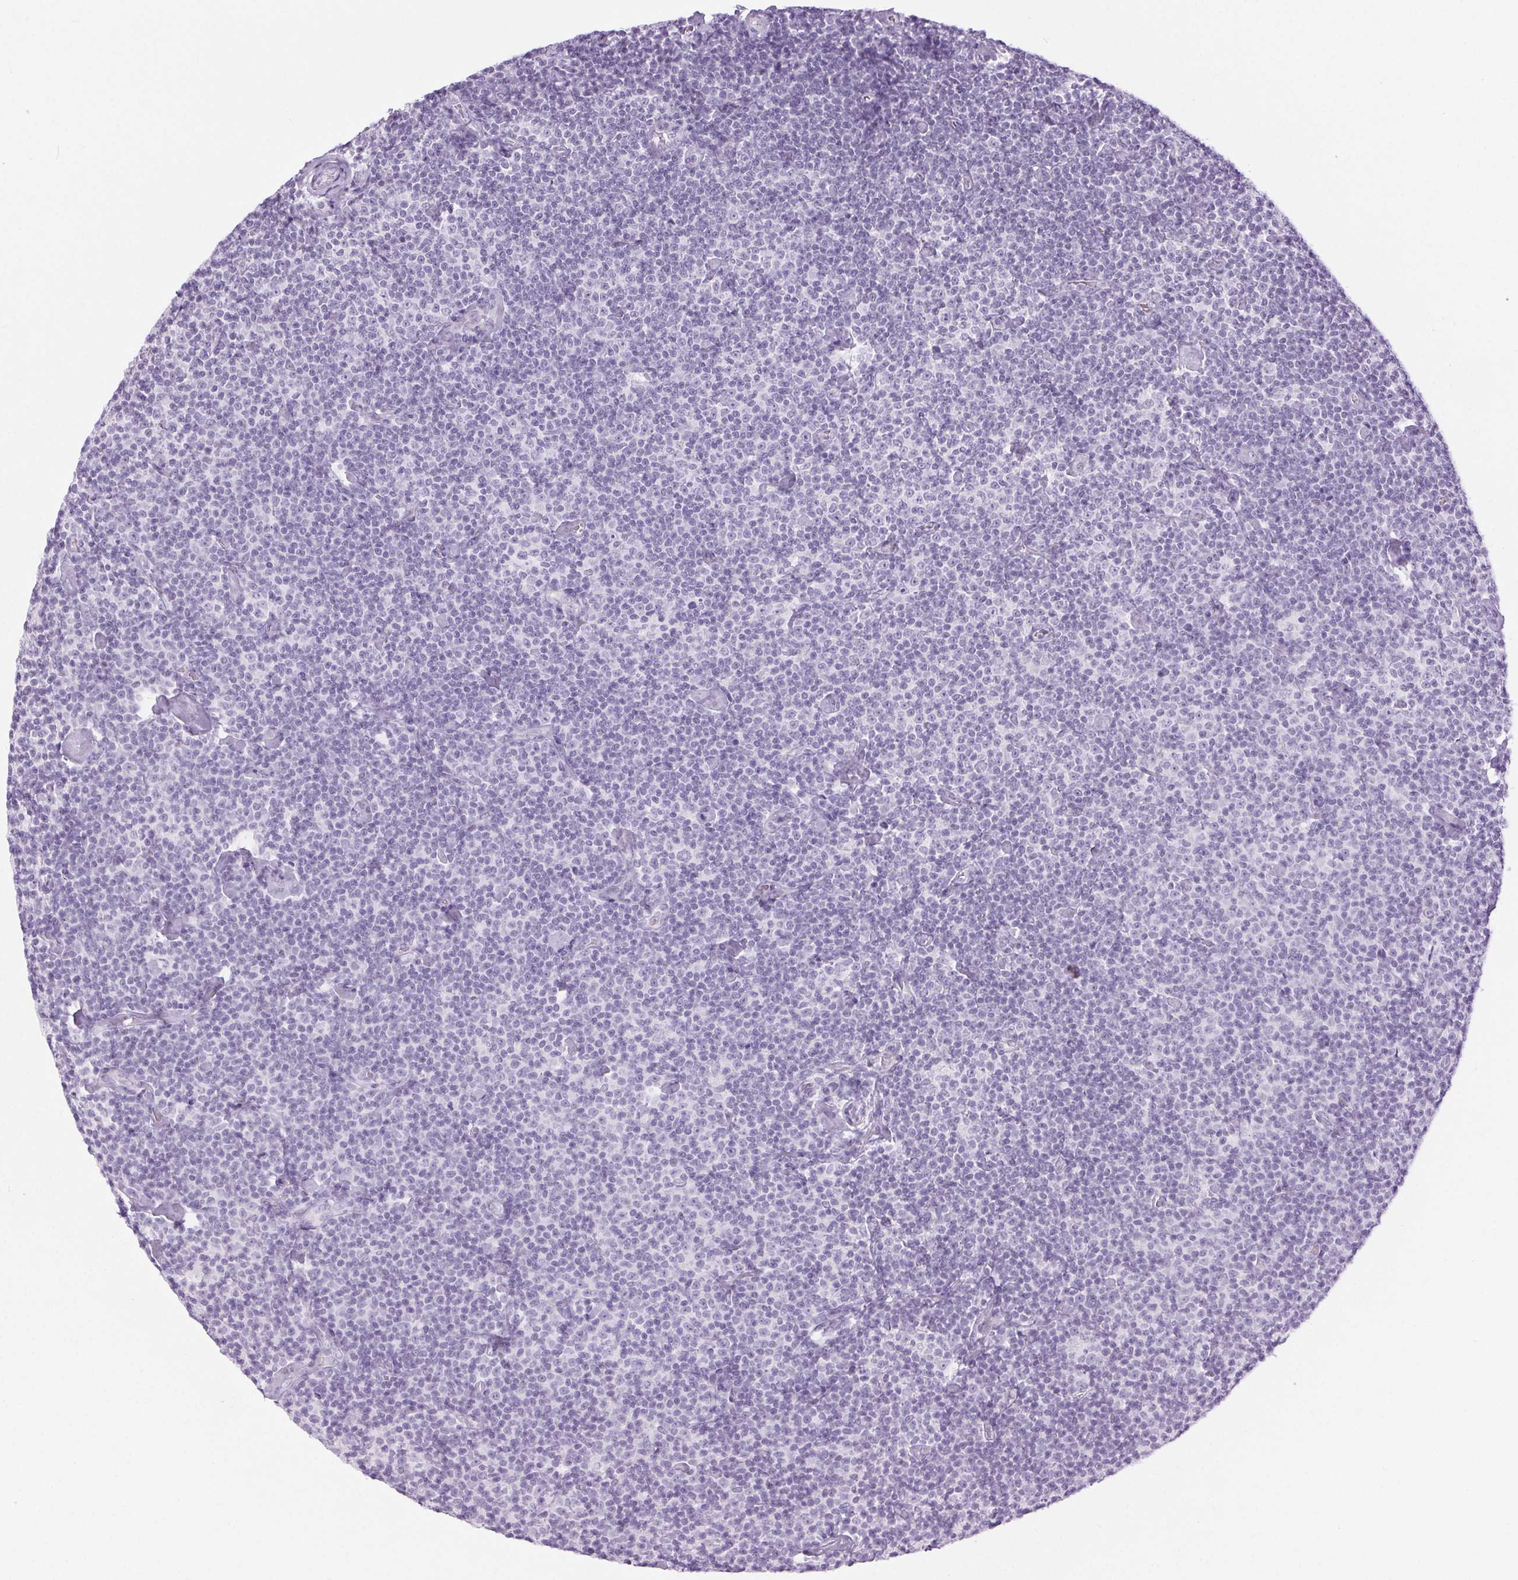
{"staining": {"intensity": "negative", "quantity": "none", "location": "none"}, "tissue": "lymphoma", "cell_type": "Tumor cells", "image_type": "cancer", "snomed": [{"axis": "morphology", "description": "Malignant lymphoma, non-Hodgkin's type, Low grade"}, {"axis": "topography", "description": "Lymph node"}], "caption": "DAB immunohistochemical staining of malignant lymphoma, non-Hodgkin's type (low-grade) reveals no significant positivity in tumor cells.", "gene": "BEND2", "patient": {"sex": "male", "age": 81}}